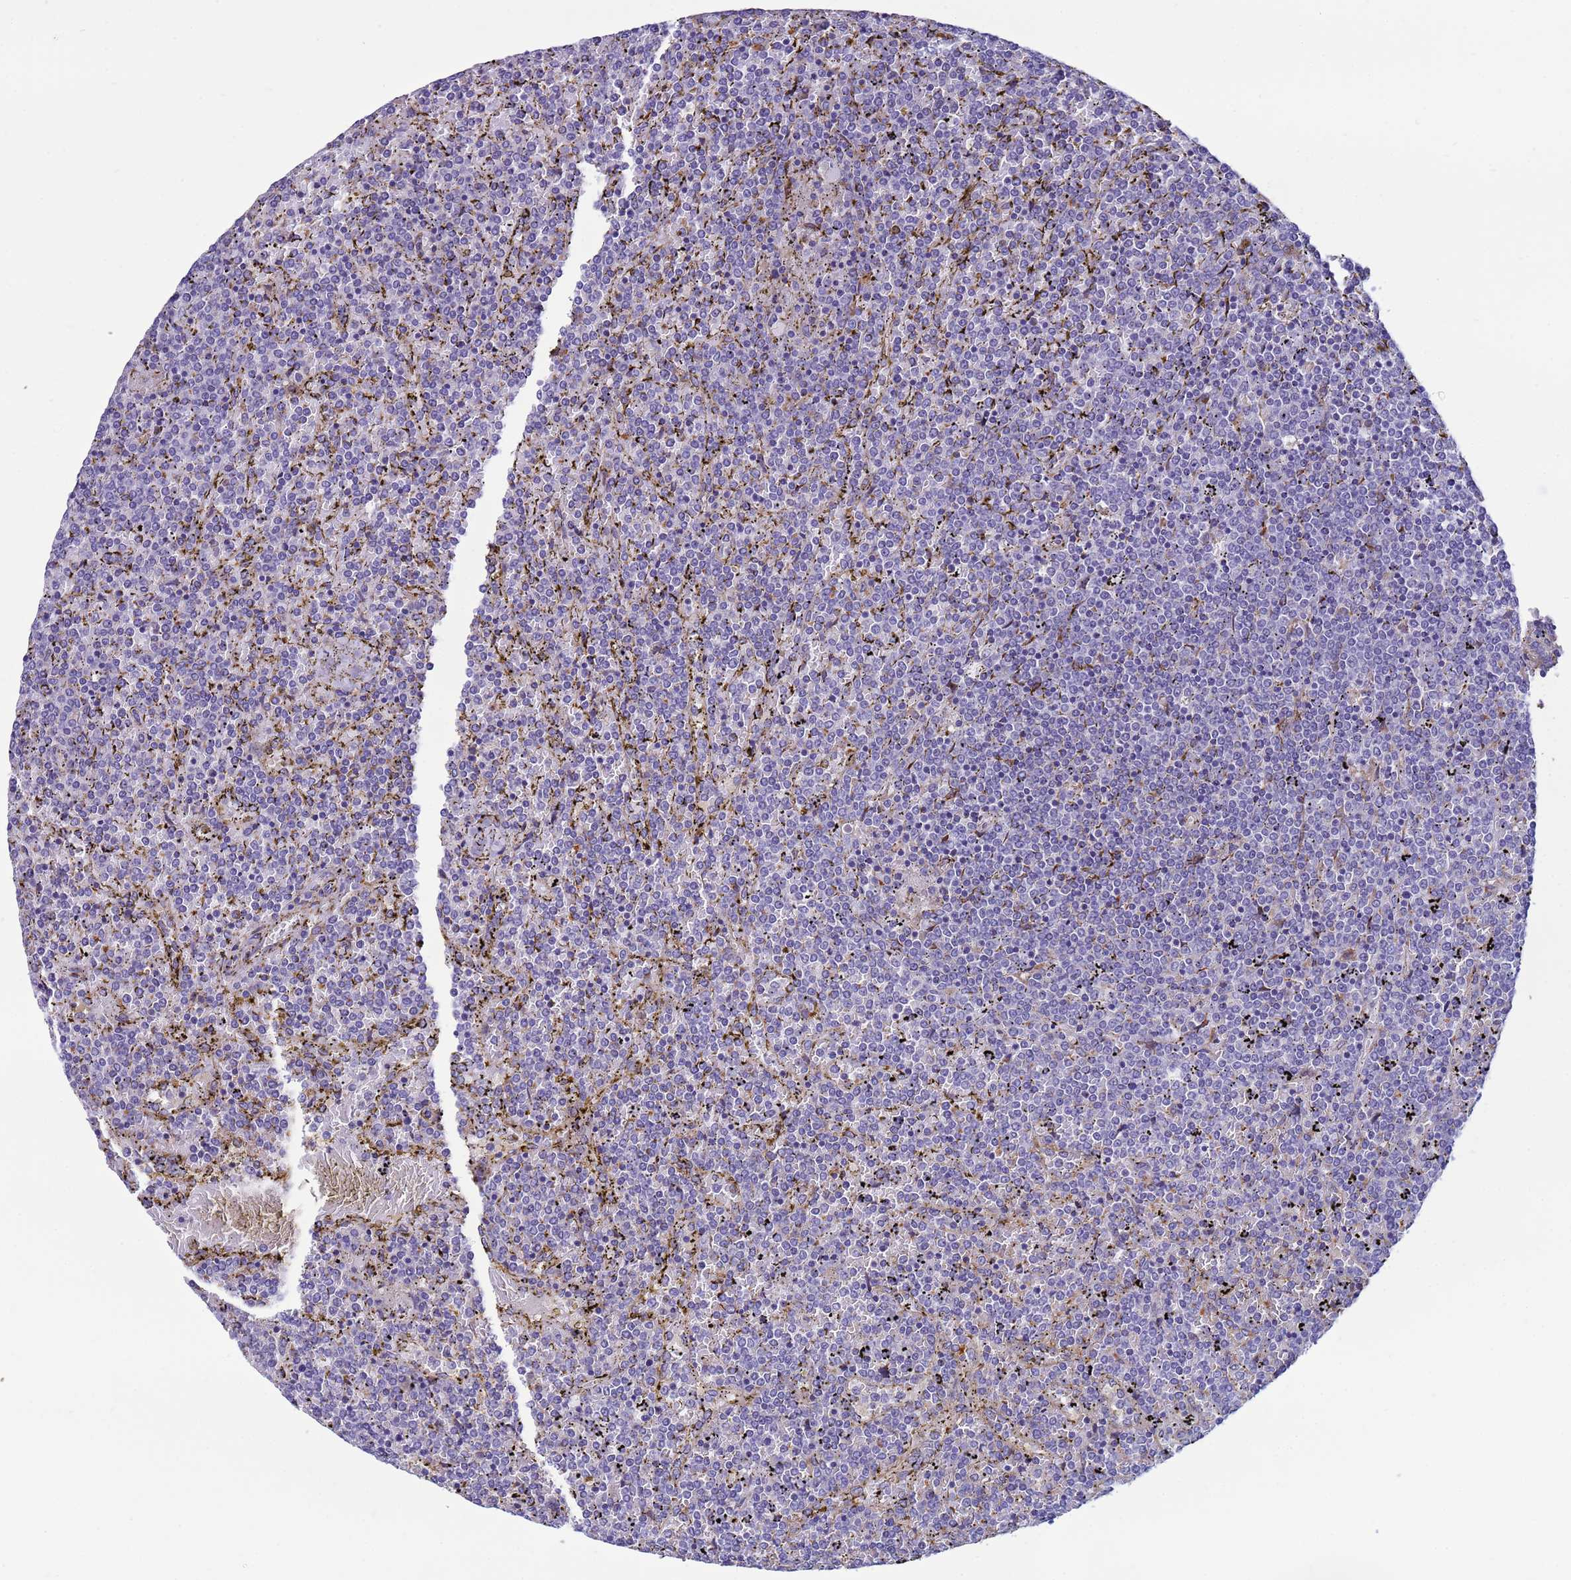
{"staining": {"intensity": "negative", "quantity": "none", "location": "none"}, "tissue": "lymphoma", "cell_type": "Tumor cells", "image_type": "cancer", "snomed": [{"axis": "morphology", "description": "Malignant lymphoma, non-Hodgkin's type, Low grade"}, {"axis": "topography", "description": "Spleen"}], "caption": "High magnification brightfield microscopy of lymphoma stained with DAB (3,3'-diaminobenzidine) (brown) and counterstained with hematoxylin (blue): tumor cells show no significant positivity. (DAB (3,3'-diaminobenzidine) immunohistochemistry (IHC) with hematoxylin counter stain).", "gene": "TRPC6", "patient": {"sex": "female", "age": 19}}